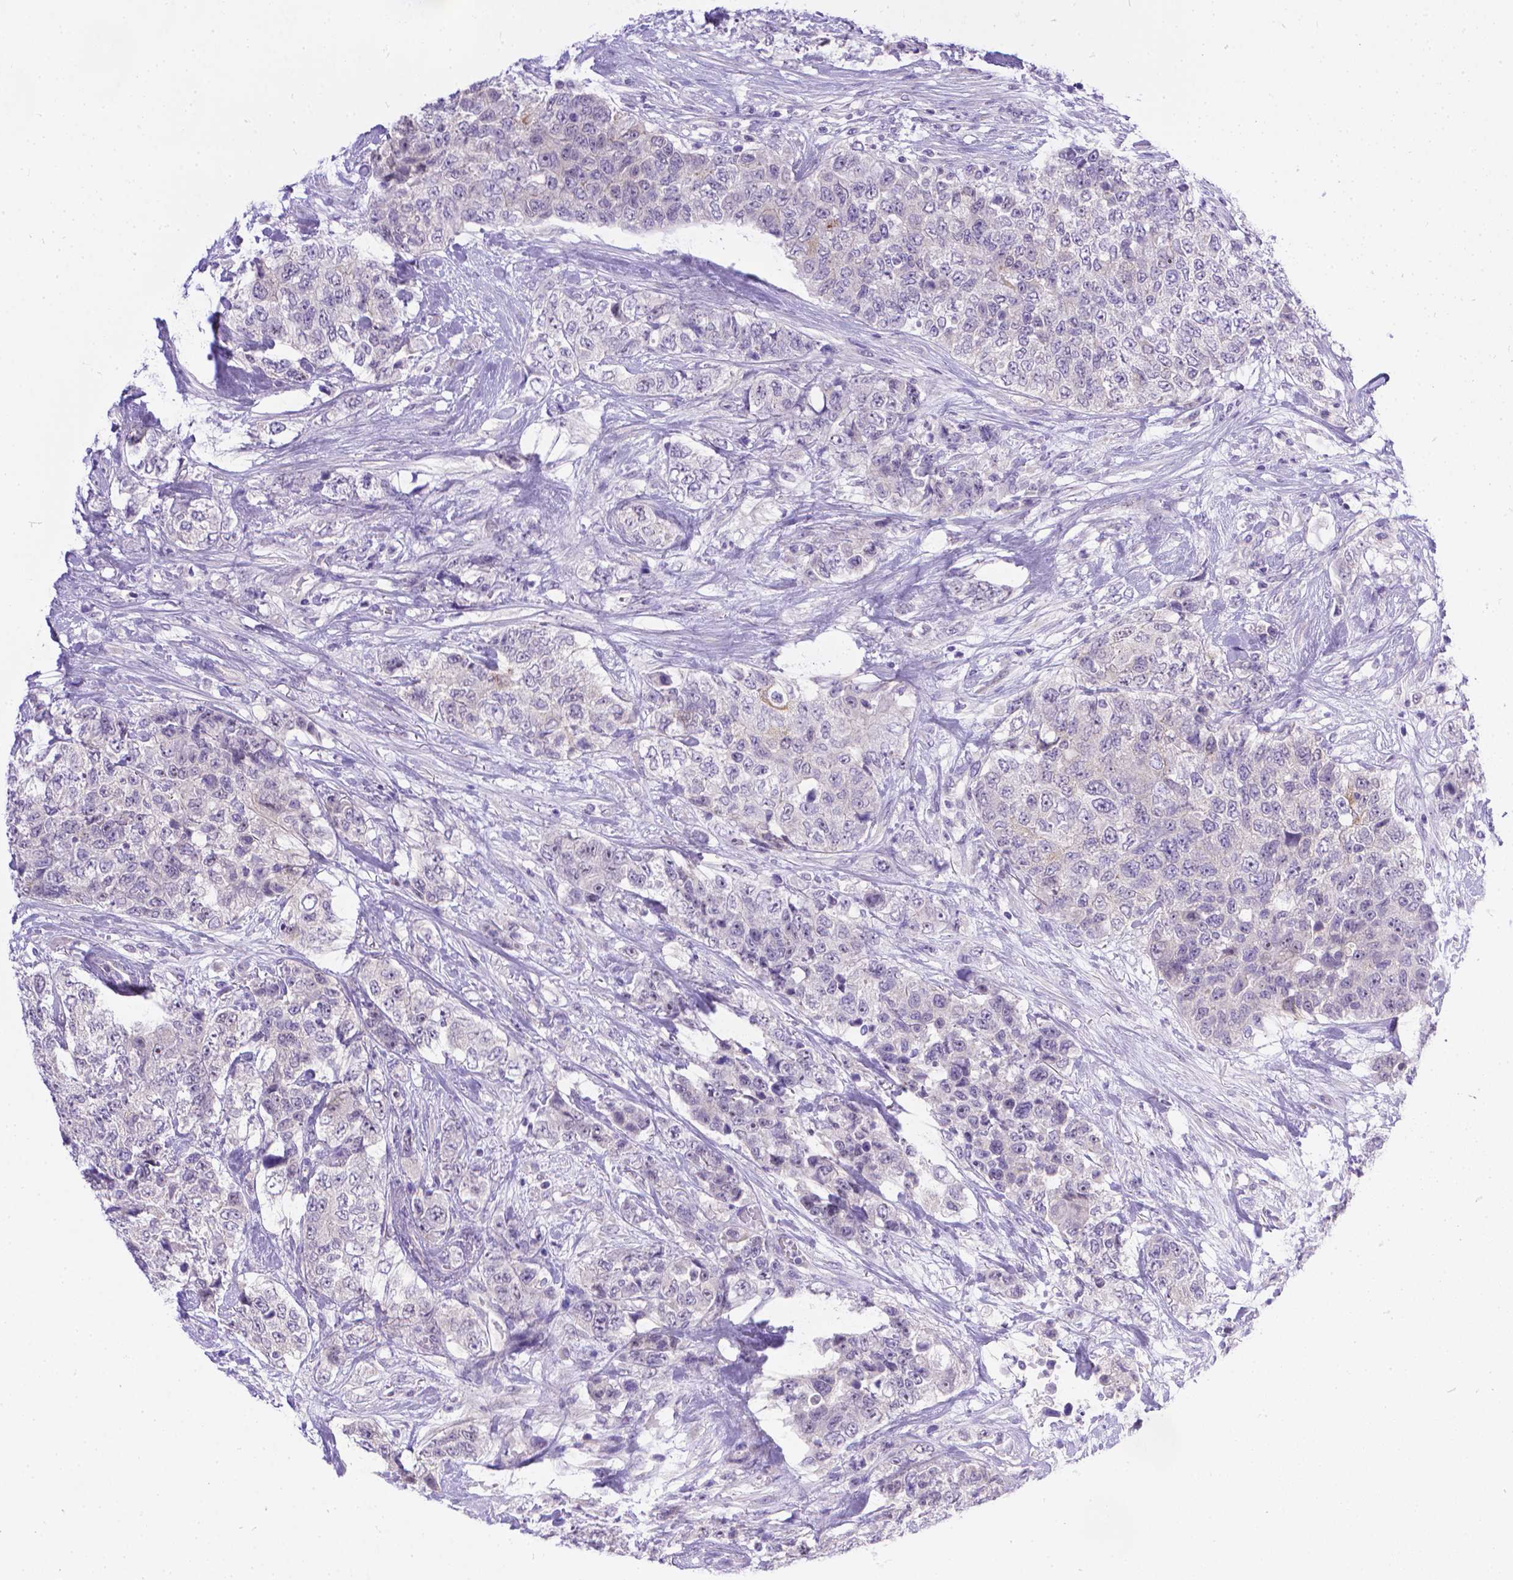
{"staining": {"intensity": "negative", "quantity": "none", "location": "none"}, "tissue": "urothelial cancer", "cell_type": "Tumor cells", "image_type": "cancer", "snomed": [{"axis": "morphology", "description": "Urothelial carcinoma, High grade"}, {"axis": "topography", "description": "Urinary bladder"}], "caption": "IHC photomicrograph of neoplastic tissue: human high-grade urothelial carcinoma stained with DAB (3,3'-diaminobenzidine) exhibits no significant protein positivity in tumor cells.", "gene": "TTLL6", "patient": {"sex": "female", "age": 78}}